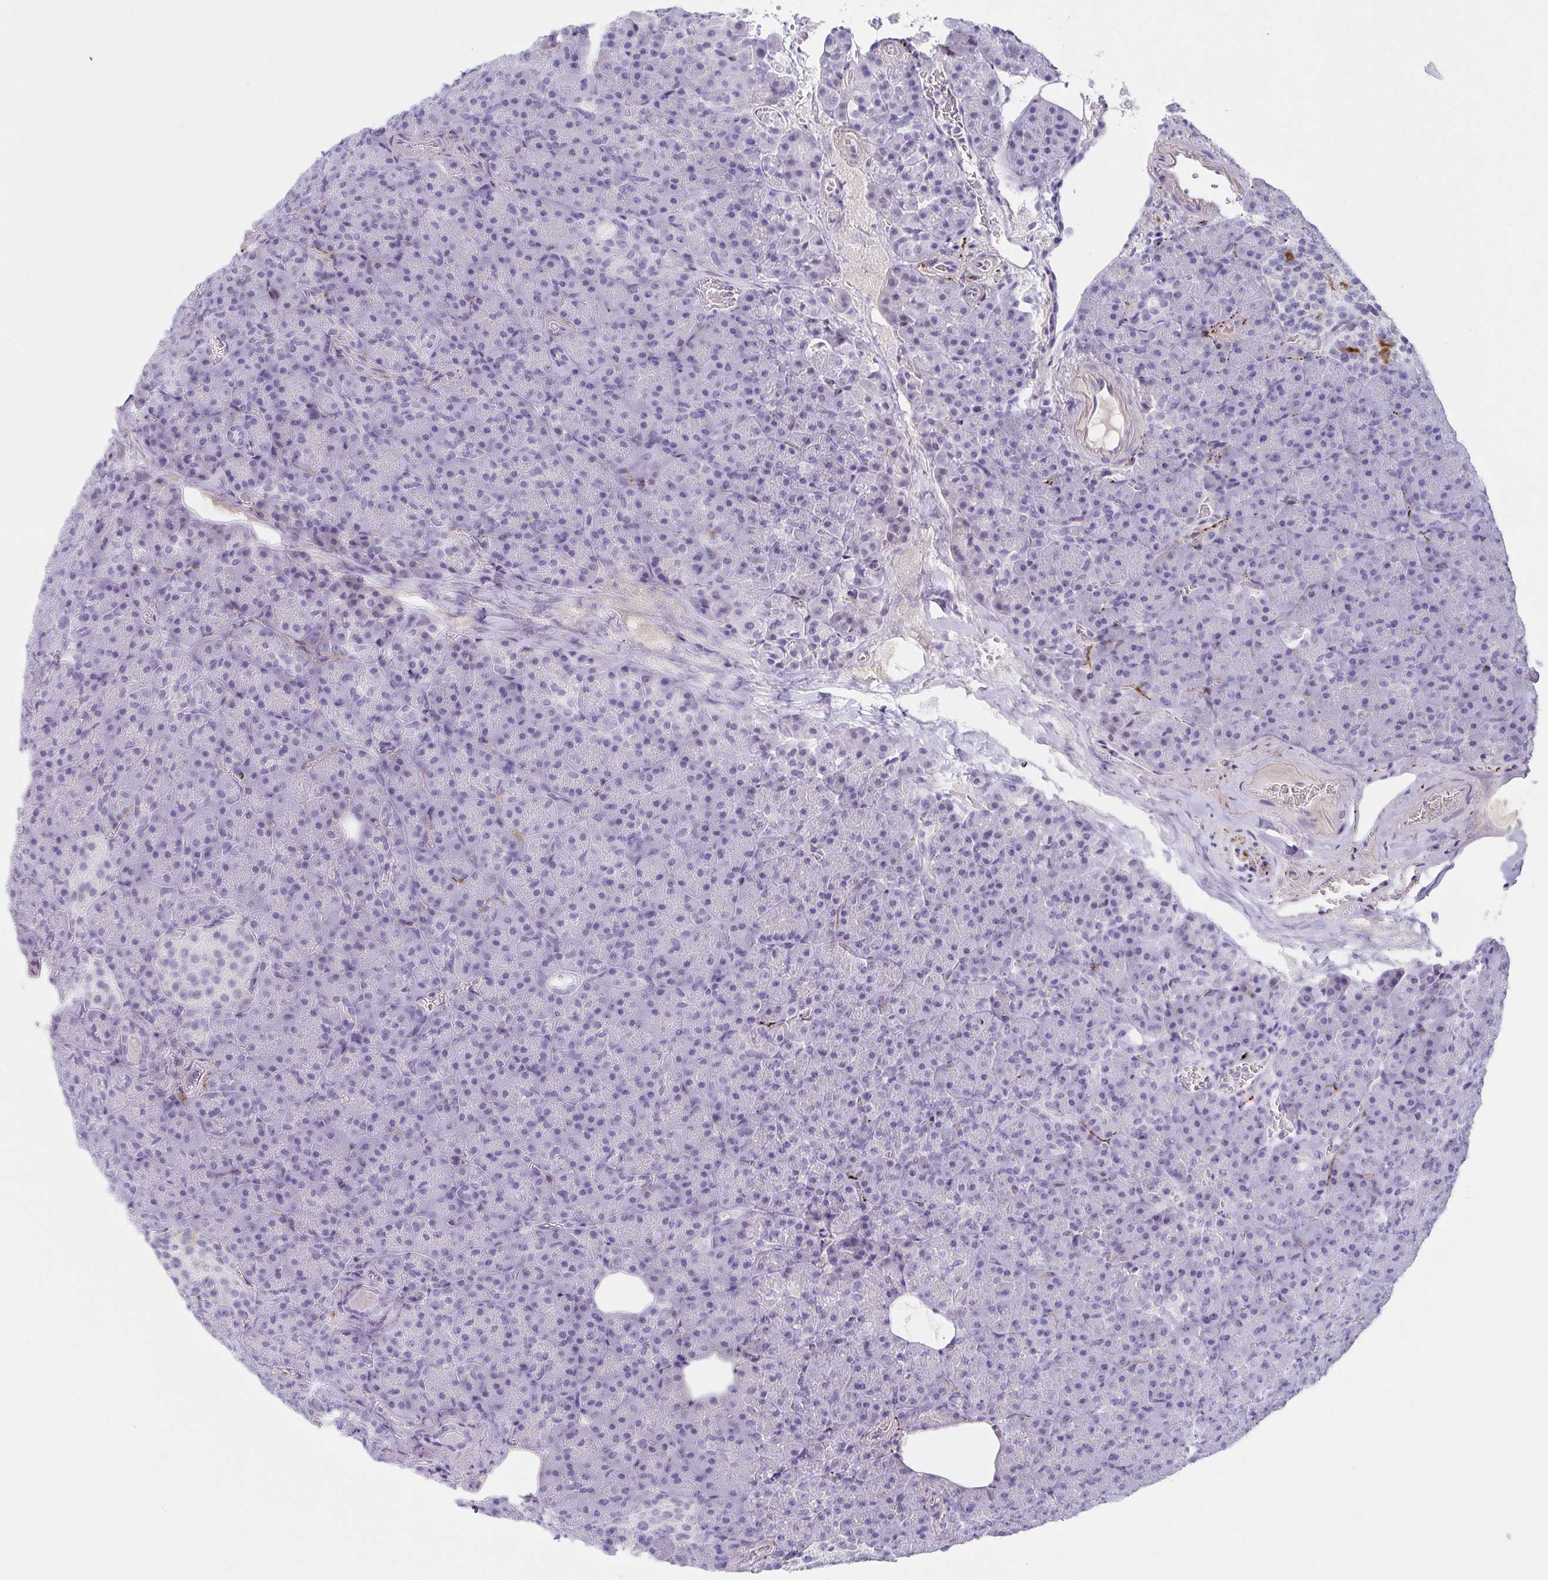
{"staining": {"intensity": "negative", "quantity": "none", "location": "none"}, "tissue": "pancreas", "cell_type": "Exocrine glandular cells", "image_type": "normal", "snomed": [{"axis": "morphology", "description": "Normal tissue, NOS"}, {"axis": "topography", "description": "Pancreas"}], "caption": "This is a micrograph of immunohistochemistry staining of benign pancreas, which shows no expression in exocrine glandular cells. The staining is performed using DAB brown chromogen with nuclei counter-stained in using hematoxylin.", "gene": "NPY", "patient": {"sex": "female", "age": 74}}